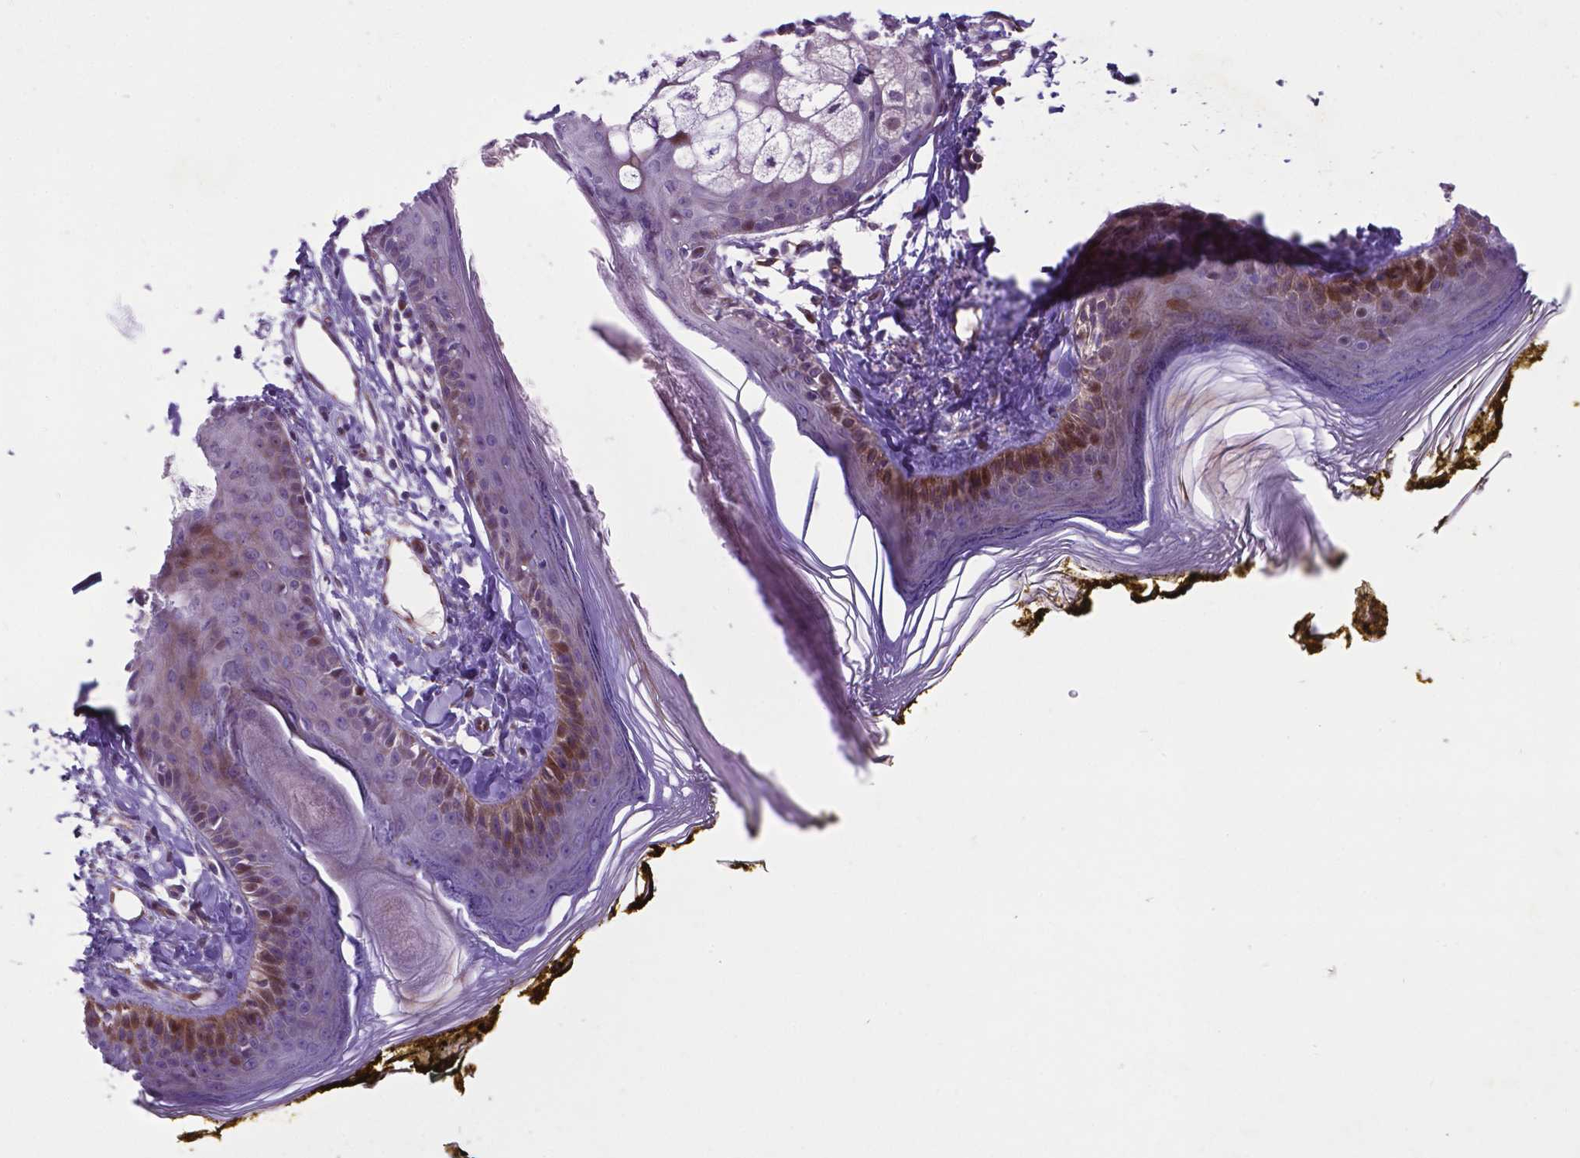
{"staining": {"intensity": "moderate", "quantity": "25%-75%", "location": "cytoplasmic/membranous"}, "tissue": "skin", "cell_type": "Fibroblasts", "image_type": "normal", "snomed": [{"axis": "morphology", "description": "Normal tissue, NOS"}, {"axis": "topography", "description": "Skin"}], "caption": "Fibroblasts demonstrate medium levels of moderate cytoplasmic/membranous expression in approximately 25%-75% of cells in benign human skin.", "gene": "PFKFB4", "patient": {"sex": "male", "age": 76}}